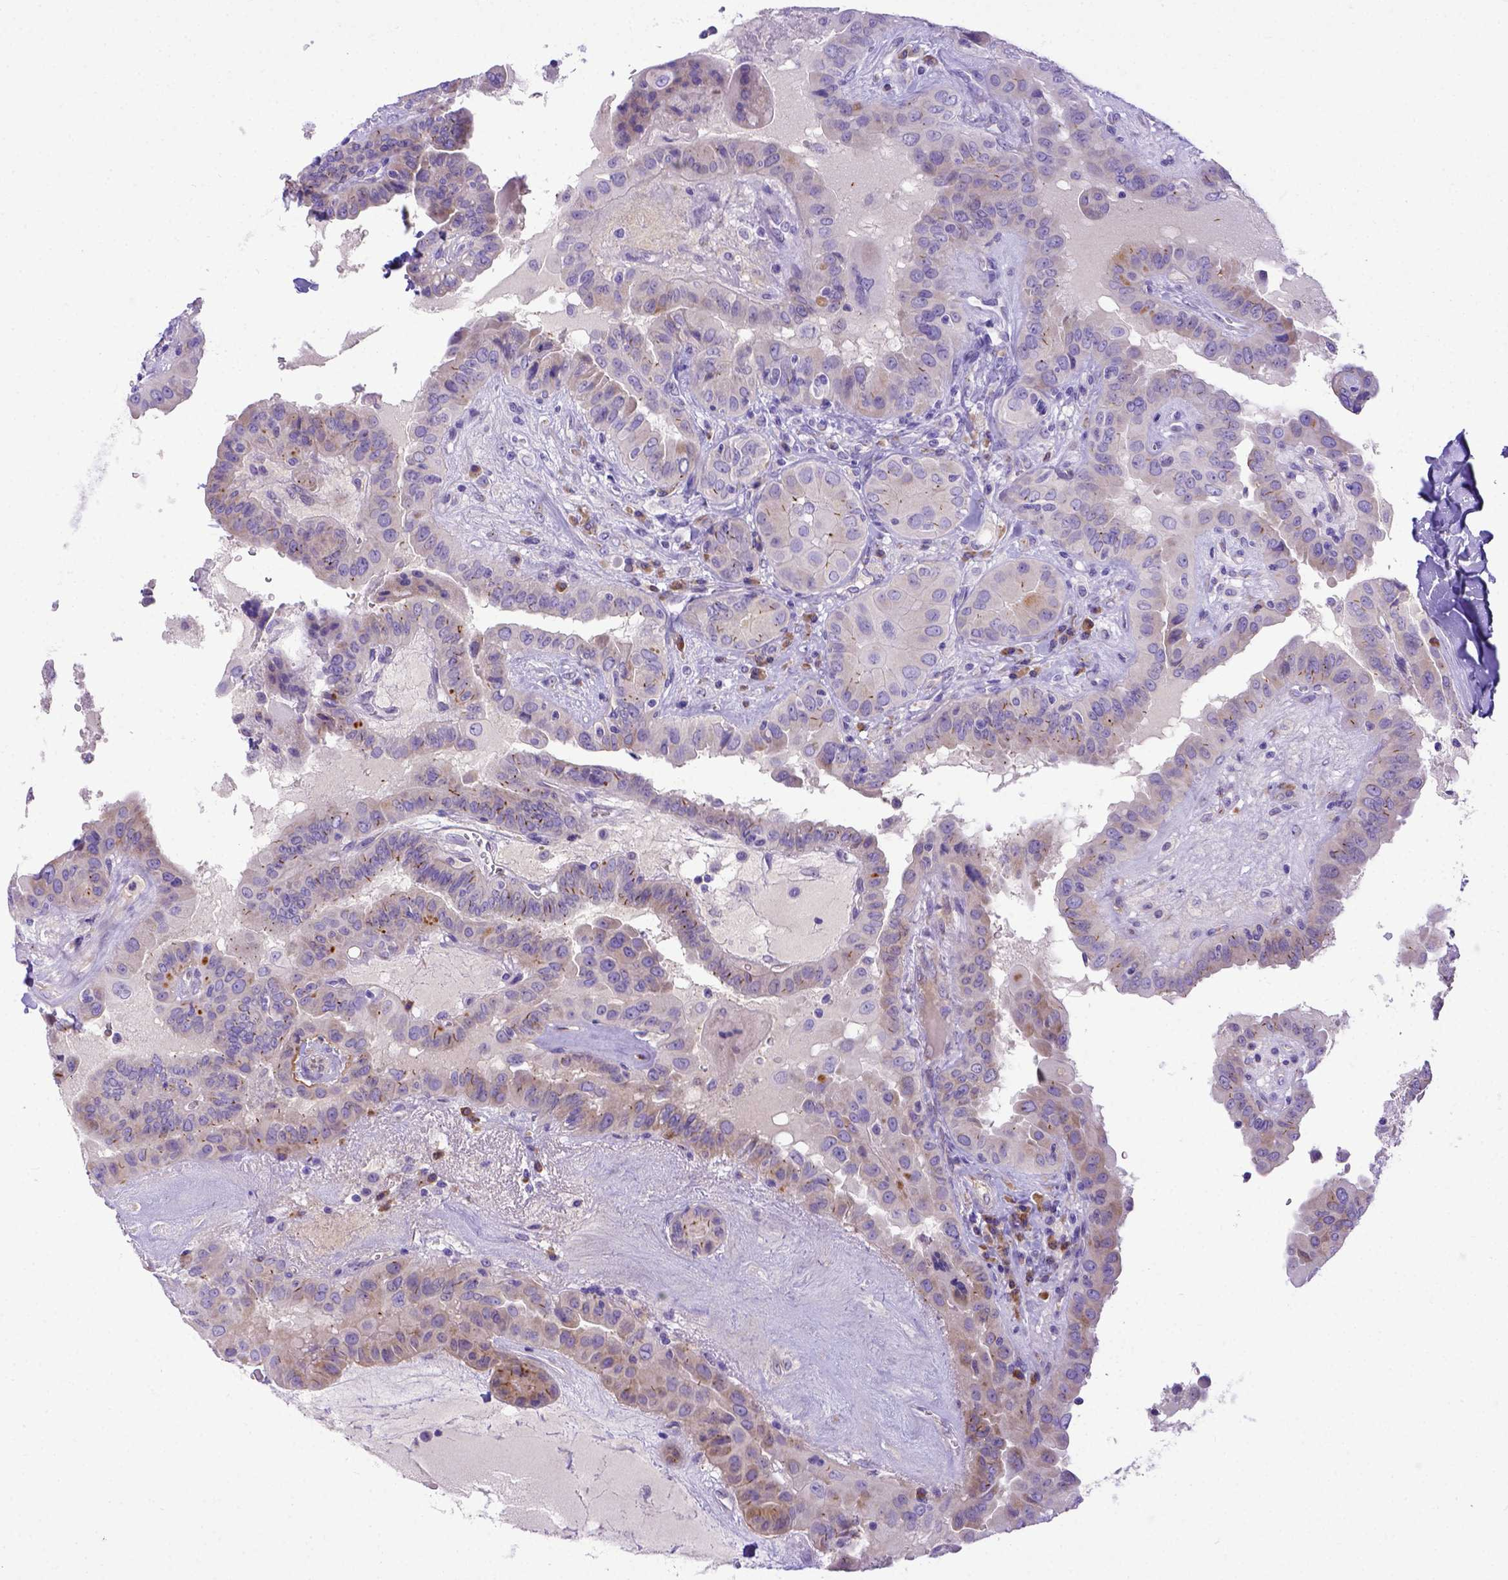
{"staining": {"intensity": "weak", "quantity": "25%-75%", "location": "cytoplasmic/membranous"}, "tissue": "thyroid cancer", "cell_type": "Tumor cells", "image_type": "cancer", "snomed": [{"axis": "morphology", "description": "Papillary adenocarcinoma, NOS"}, {"axis": "topography", "description": "Thyroid gland"}], "caption": "Papillary adenocarcinoma (thyroid) stained for a protein demonstrates weak cytoplasmic/membranous positivity in tumor cells.", "gene": "CFAP300", "patient": {"sex": "female", "age": 37}}